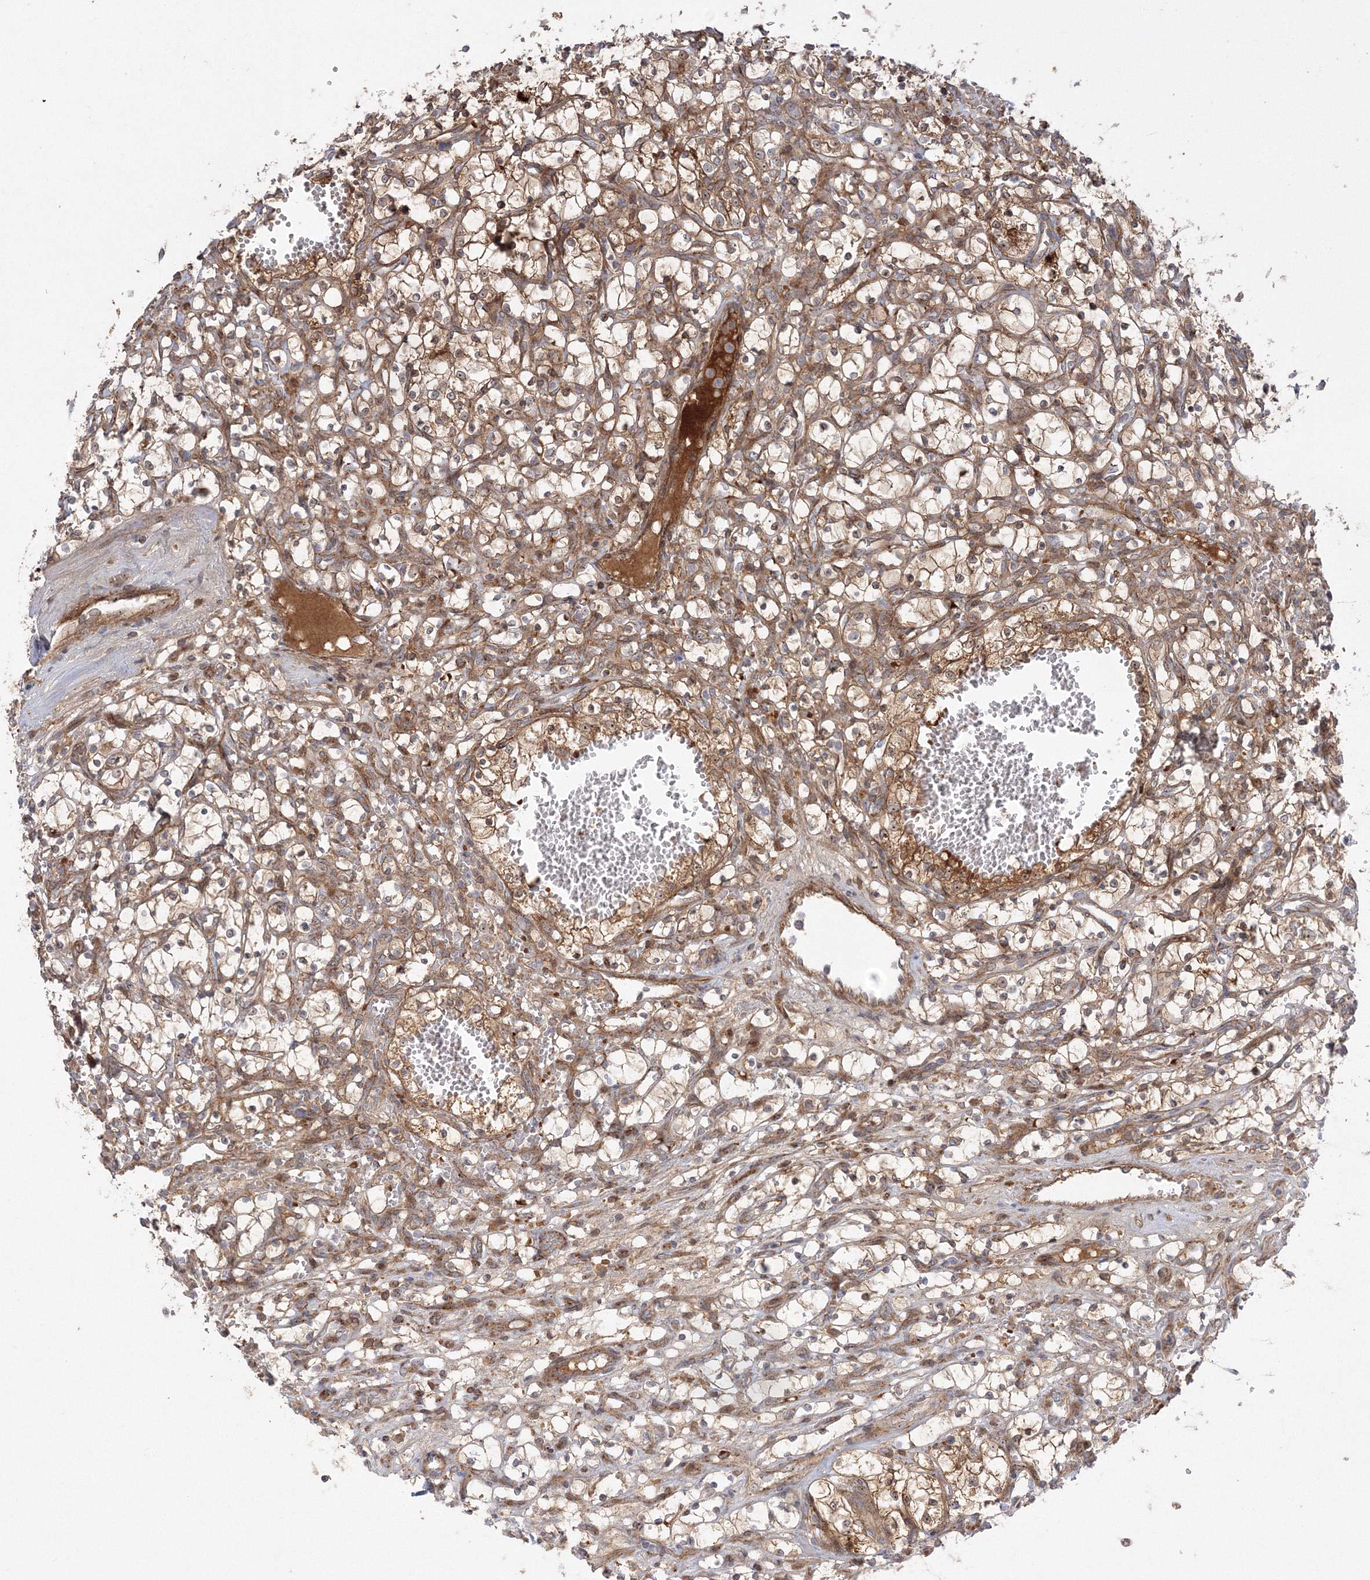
{"staining": {"intensity": "moderate", "quantity": ">75%", "location": "cytoplasmic/membranous,nuclear"}, "tissue": "renal cancer", "cell_type": "Tumor cells", "image_type": "cancer", "snomed": [{"axis": "morphology", "description": "Adenocarcinoma, NOS"}, {"axis": "topography", "description": "Kidney"}], "caption": "Renal adenocarcinoma stained with a protein marker demonstrates moderate staining in tumor cells.", "gene": "NPM3", "patient": {"sex": "female", "age": 69}}